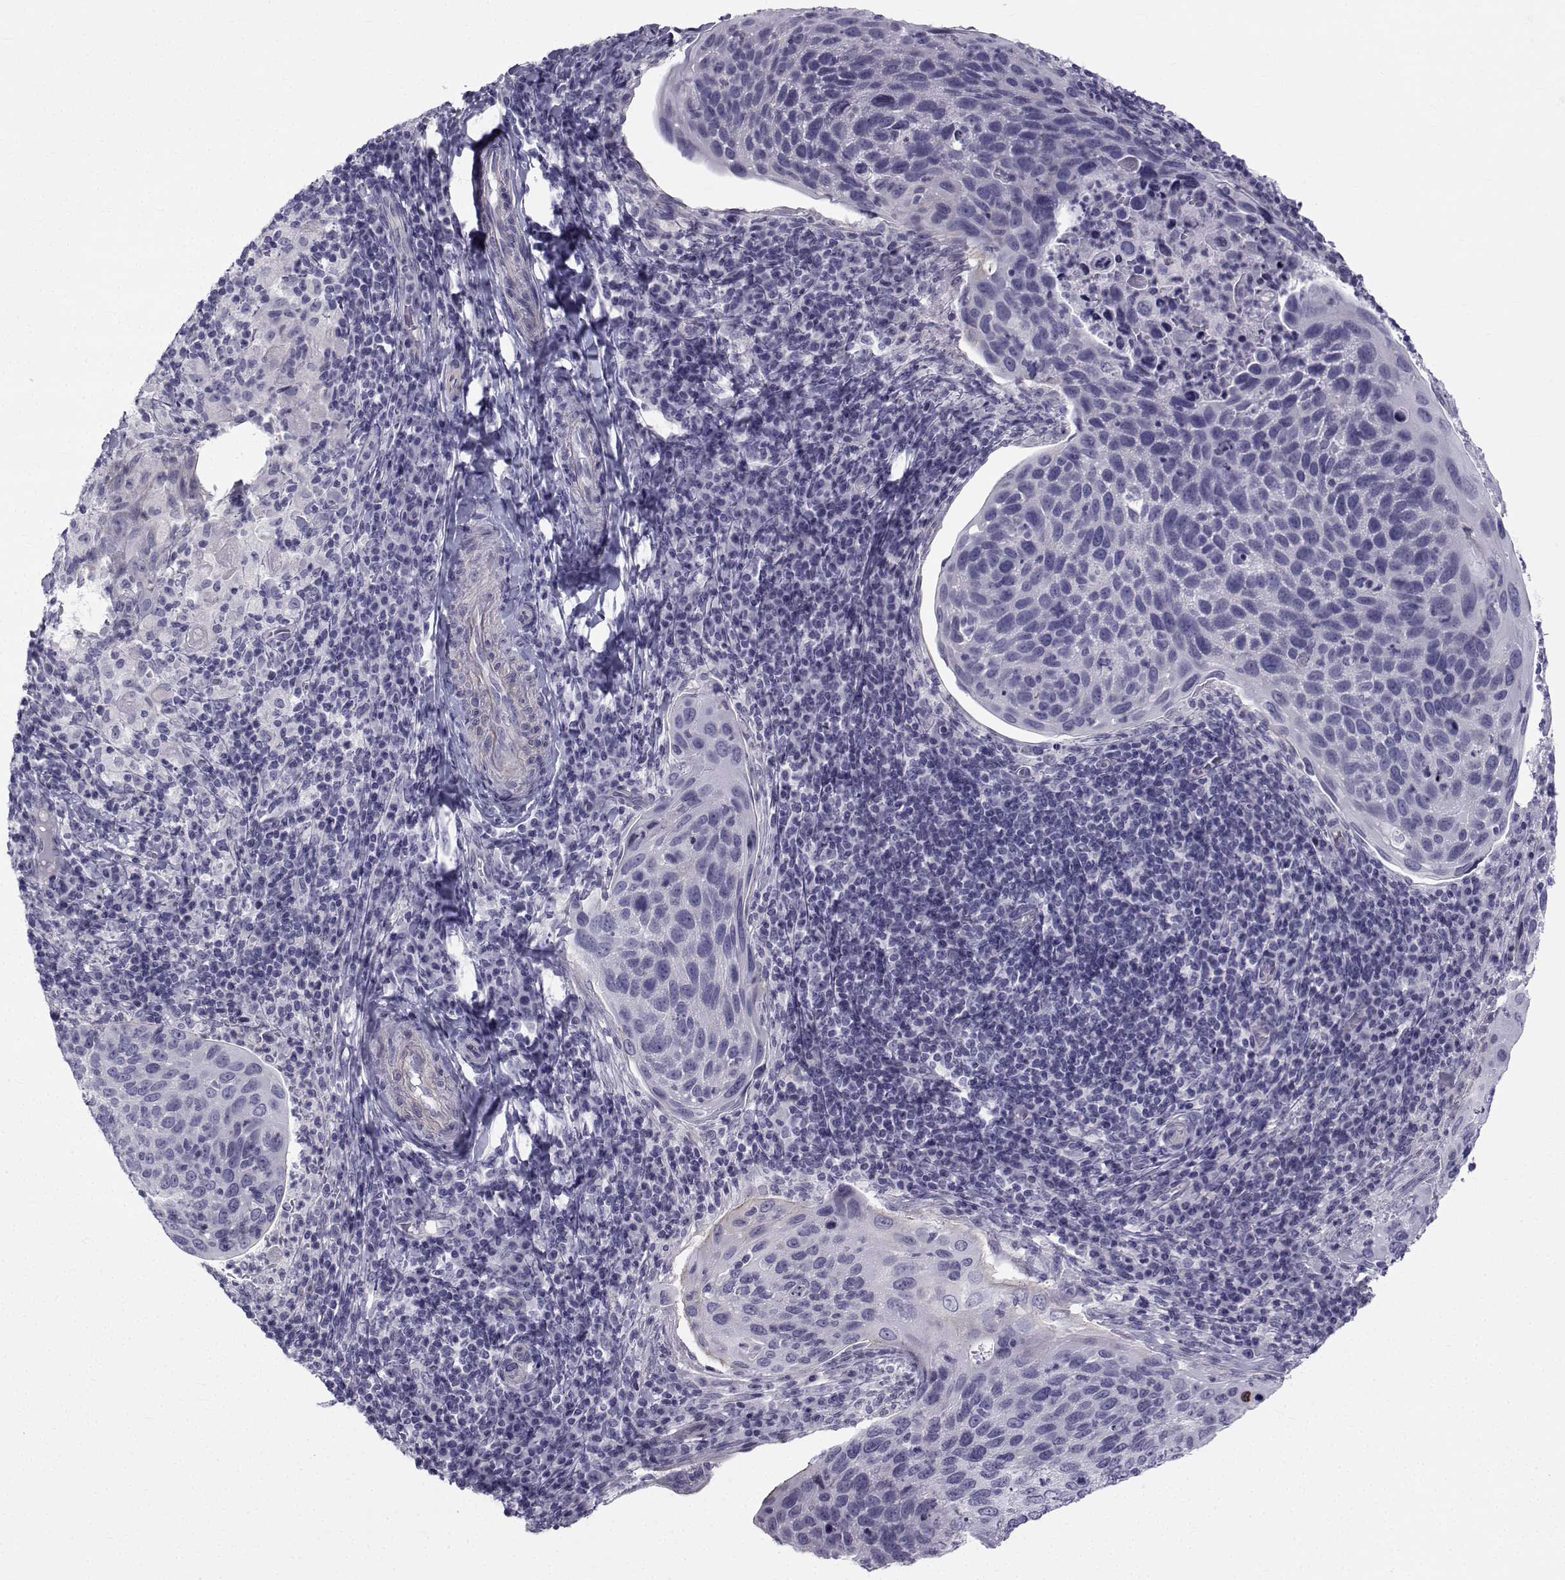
{"staining": {"intensity": "negative", "quantity": "none", "location": "none"}, "tissue": "cervical cancer", "cell_type": "Tumor cells", "image_type": "cancer", "snomed": [{"axis": "morphology", "description": "Squamous cell carcinoma, NOS"}, {"axis": "topography", "description": "Cervix"}], "caption": "Immunohistochemistry micrograph of neoplastic tissue: cervical cancer stained with DAB (3,3'-diaminobenzidine) reveals no significant protein positivity in tumor cells.", "gene": "SPANXD", "patient": {"sex": "female", "age": 54}}